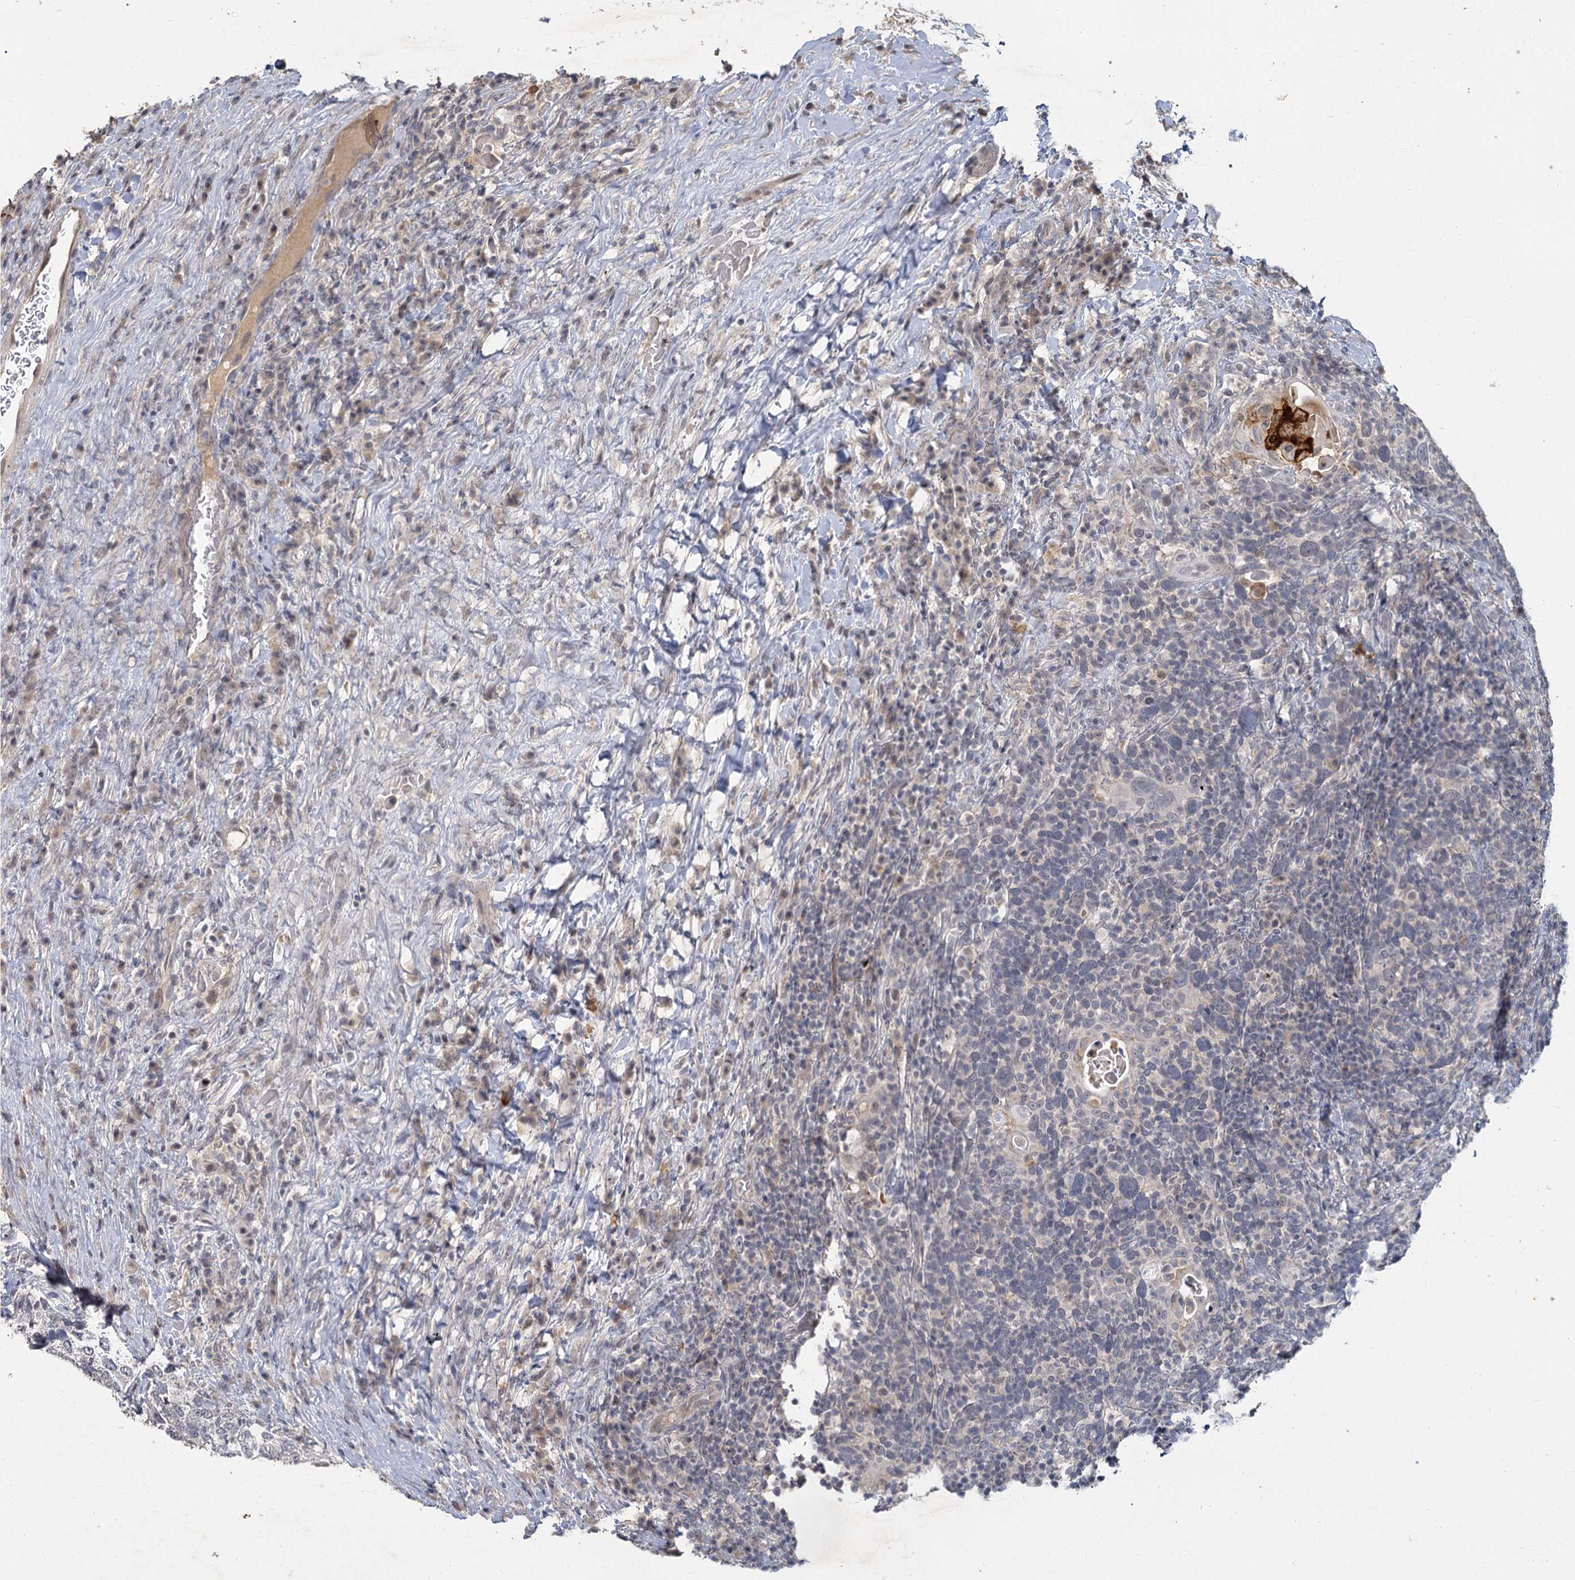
{"staining": {"intensity": "negative", "quantity": "none", "location": "none"}, "tissue": "head and neck cancer", "cell_type": "Tumor cells", "image_type": "cancer", "snomed": [{"axis": "morphology", "description": "Squamous cell carcinoma, NOS"}, {"axis": "morphology", "description": "Squamous cell carcinoma, metastatic, NOS"}, {"axis": "topography", "description": "Lymph node"}, {"axis": "topography", "description": "Head-Neck"}], "caption": "Immunohistochemistry image of neoplastic tissue: metastatic squamous cell carcinoma (head and neck) stained with DAB demonstrates no significant protein staining in tumor cells.", "gene": "MUCL1", "patient": {"sex": "male", "age": 62}}